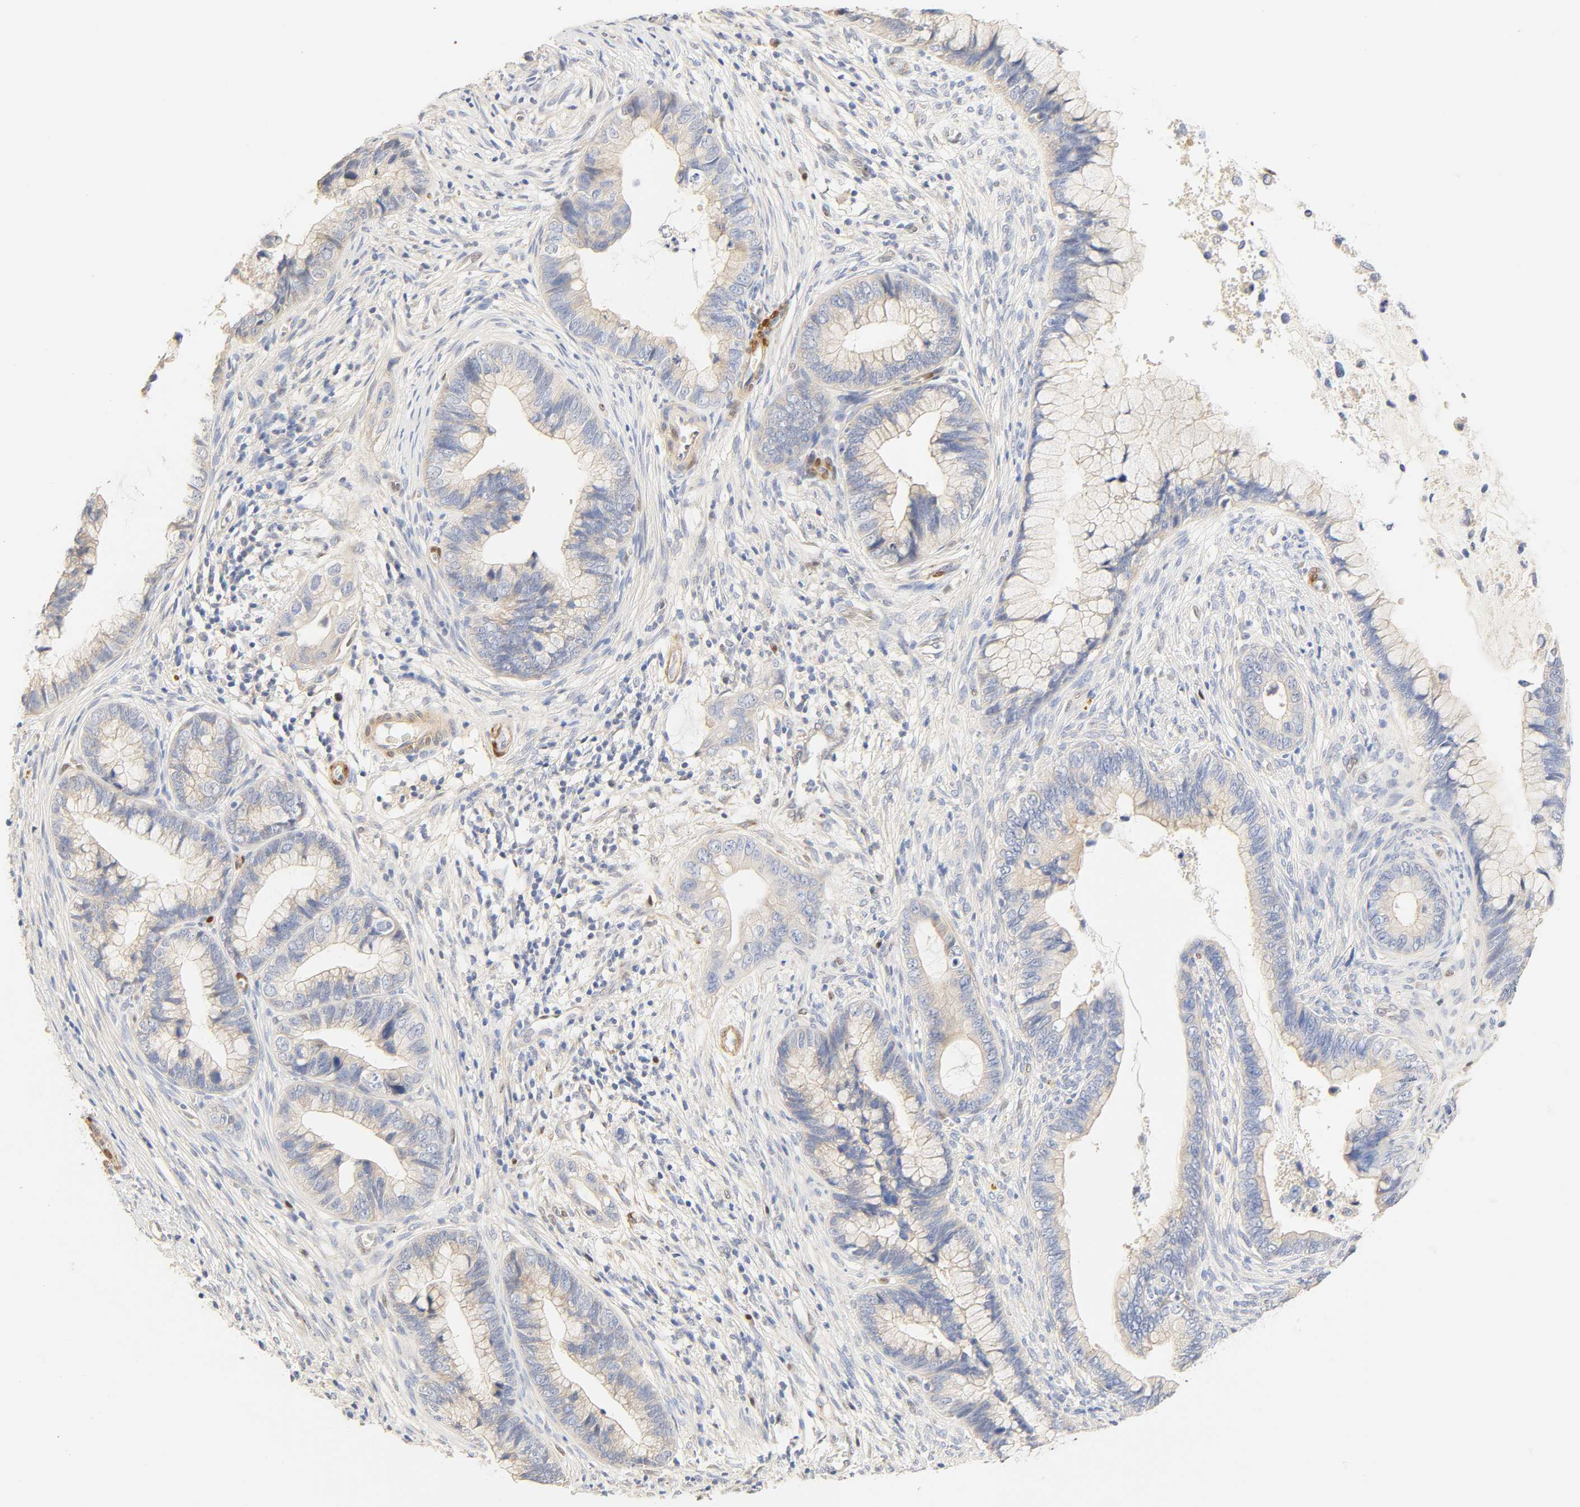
{"staining": {"intensity": "negative", "quantity": "none", "location": "none"}, "tissue": "cervical cancer", "cell_type": "Tumor cells", "image_type": "cancer", "snomed": [{"axis": "morphology", "description": "Adenocarcinoma, NOS"}, {"axis": "topography", "description": "Cervix"}], "caption": "Protein analysis of adenocarcinoma (cervical) exhibits no significant expression in tumor cells.", "gene": "BORCS8-MEF2B", "patient": {"sex": "female", "age": 44}}